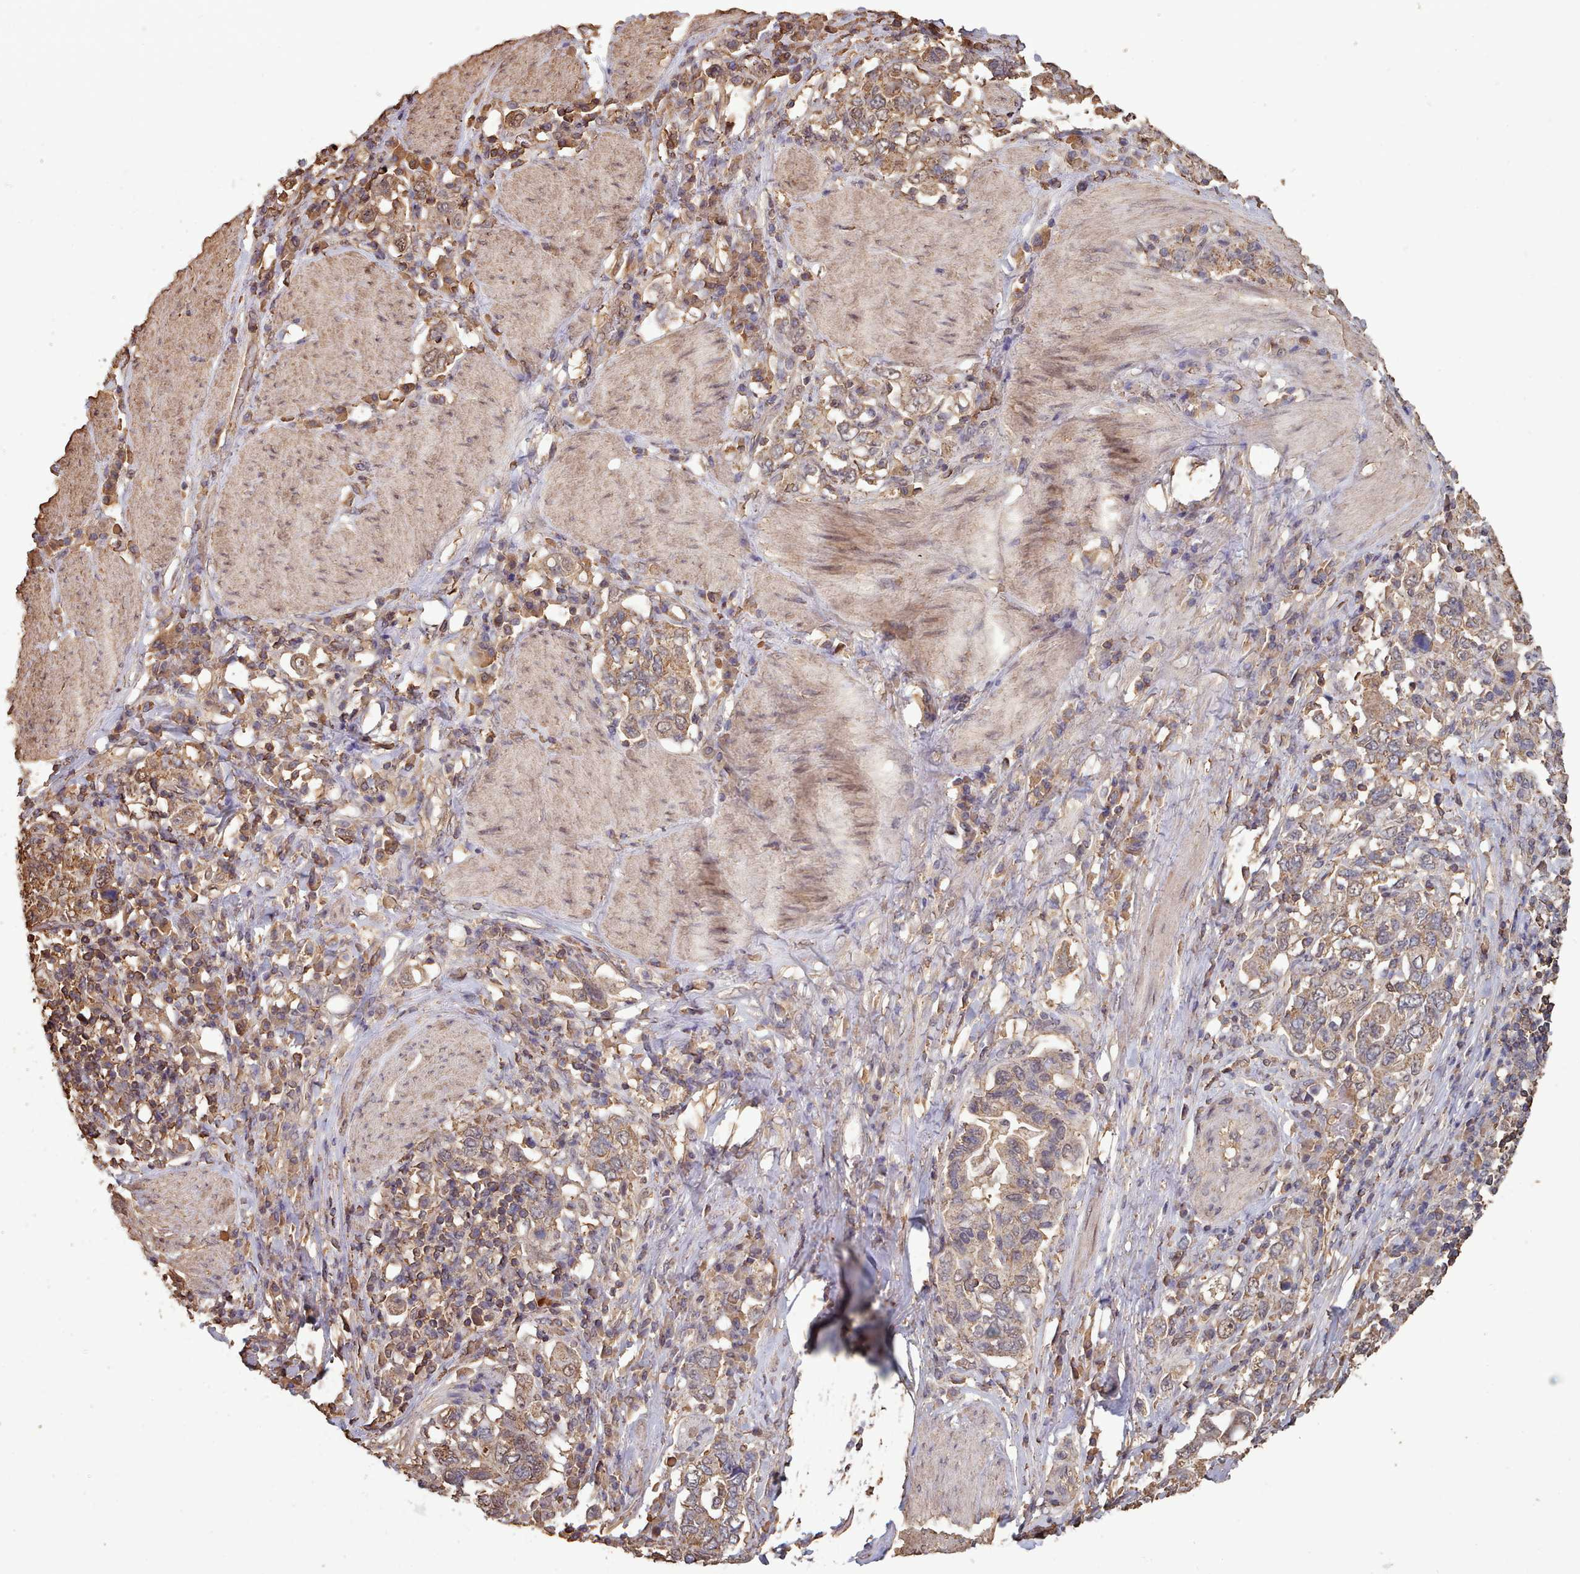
{"staining": {"intensity": "moderate", "quantity": ">75%", "location": "cytoplasmic/membranous"}, "tissue": "stomach cancer", "cell_type": "Tumor cells", "image_type": "cancer", "snomed": [{"axis": "morphology", "description": "Adenocarcinoma, NOS"}, {"axis": "topography", "description": "Stomach, upper"}, {"axis": "topography", "description": "Stomach"}], "caption": "Stomach cancer (adenocarcinoma) stained with a protein marker exhibits moderate staining in tumor cells.", "gene": "METRN", "patient": {"sex": "male", "age": 62}}